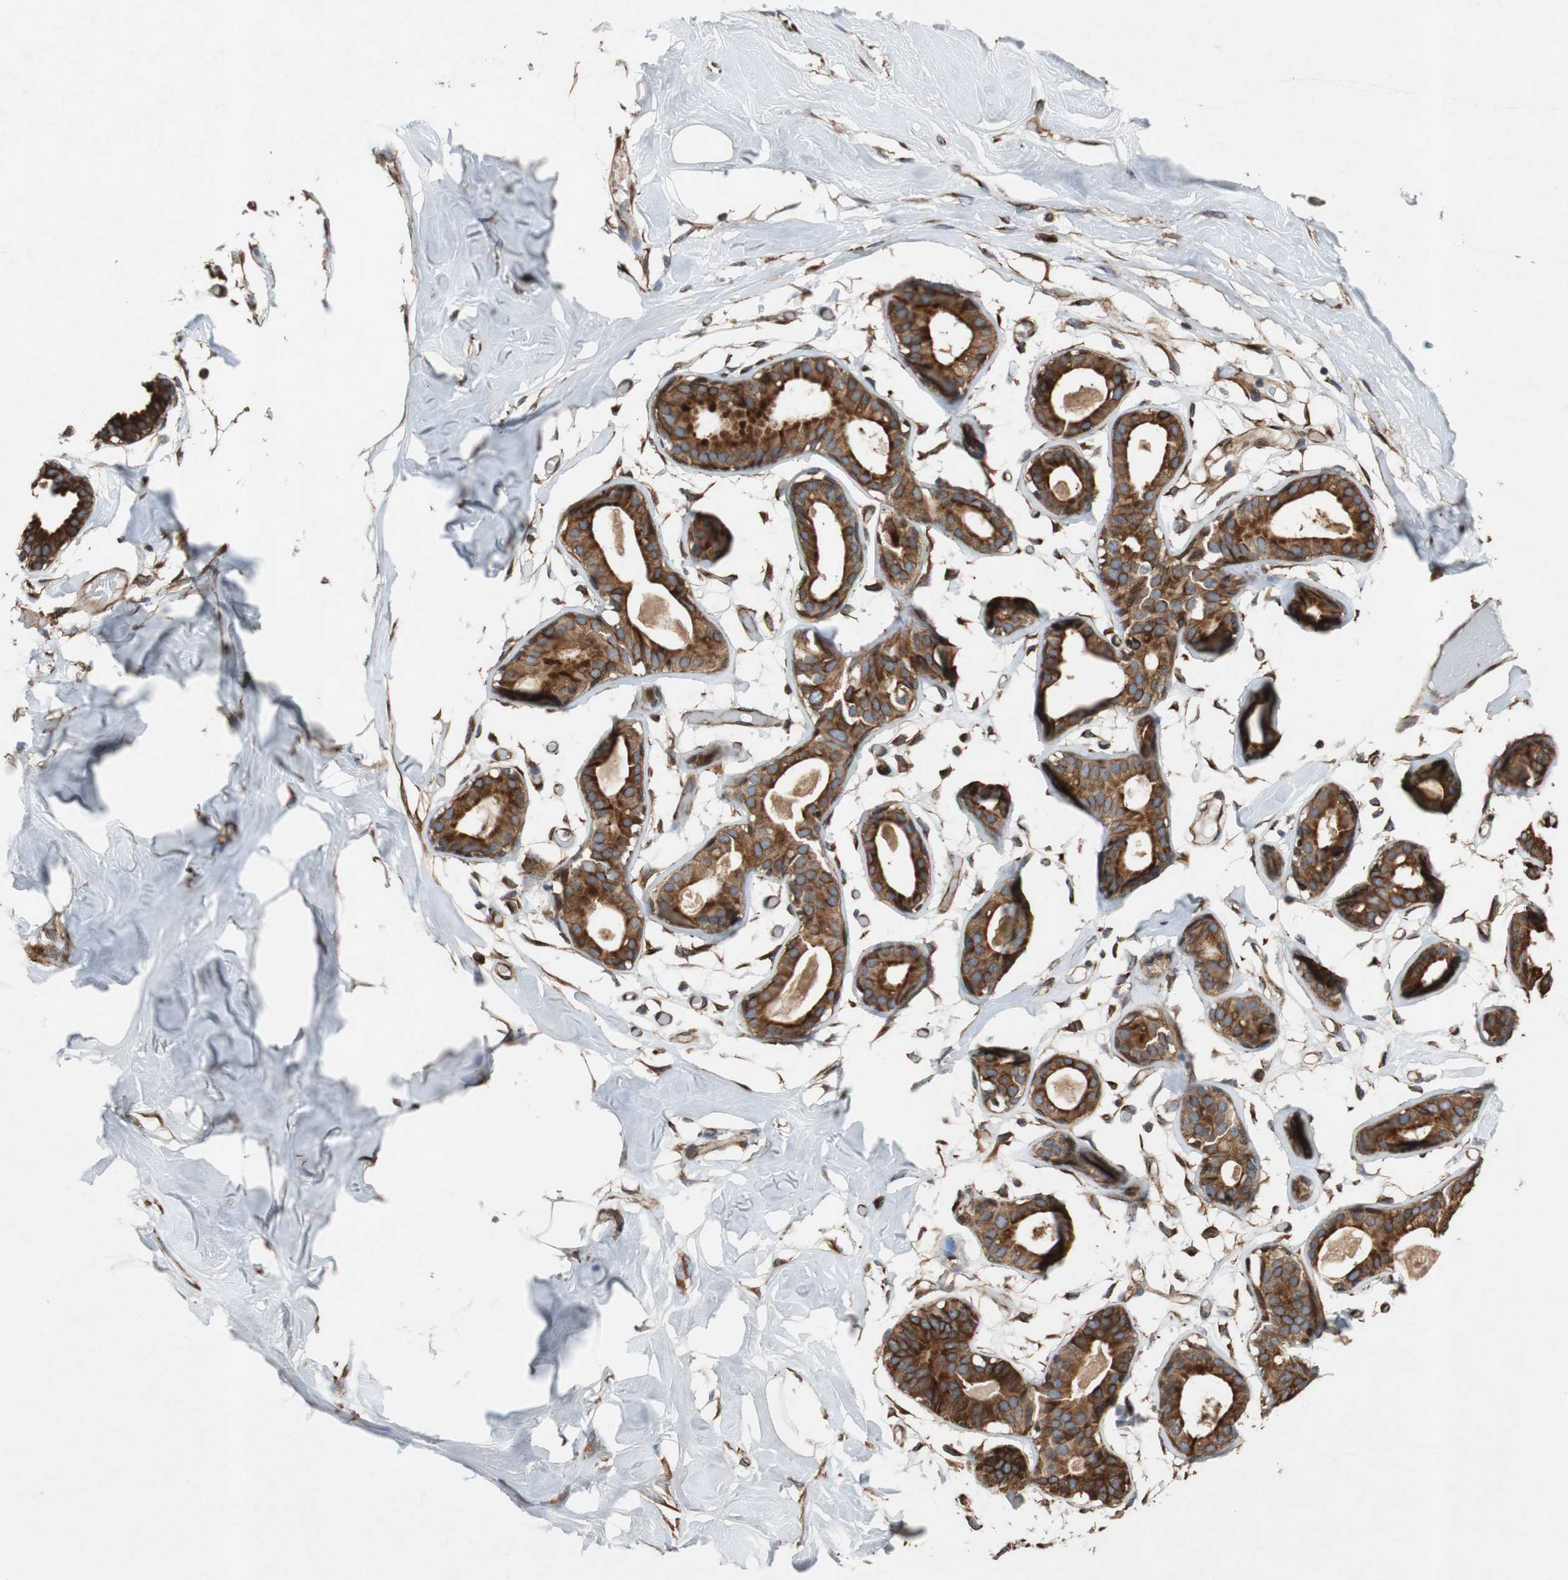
{"staining": {"intensity": "strong", "quantity": ">75%", "location": "cytoplasmic/membranous"}, "tissue": "breast", "cell_type": "Adipocytes", "image_type": "normal", "snomed": [{"axis": "morphology", "description": "Normal tissue, NOS"}, {"axis": "topography", "description": "Breast"}, {"axis": "topography", "description": "Soft tissue"}], "caption": "Normal breast exhibits strong cytoplasmic/membranous expression in about >75% of adipocytes, visualized by immunohistochemistry. (IHC, brightfield microscopy, high magnification).", "gene": "TUBA4A", "patient": {"sex": "female", "age": 25}}